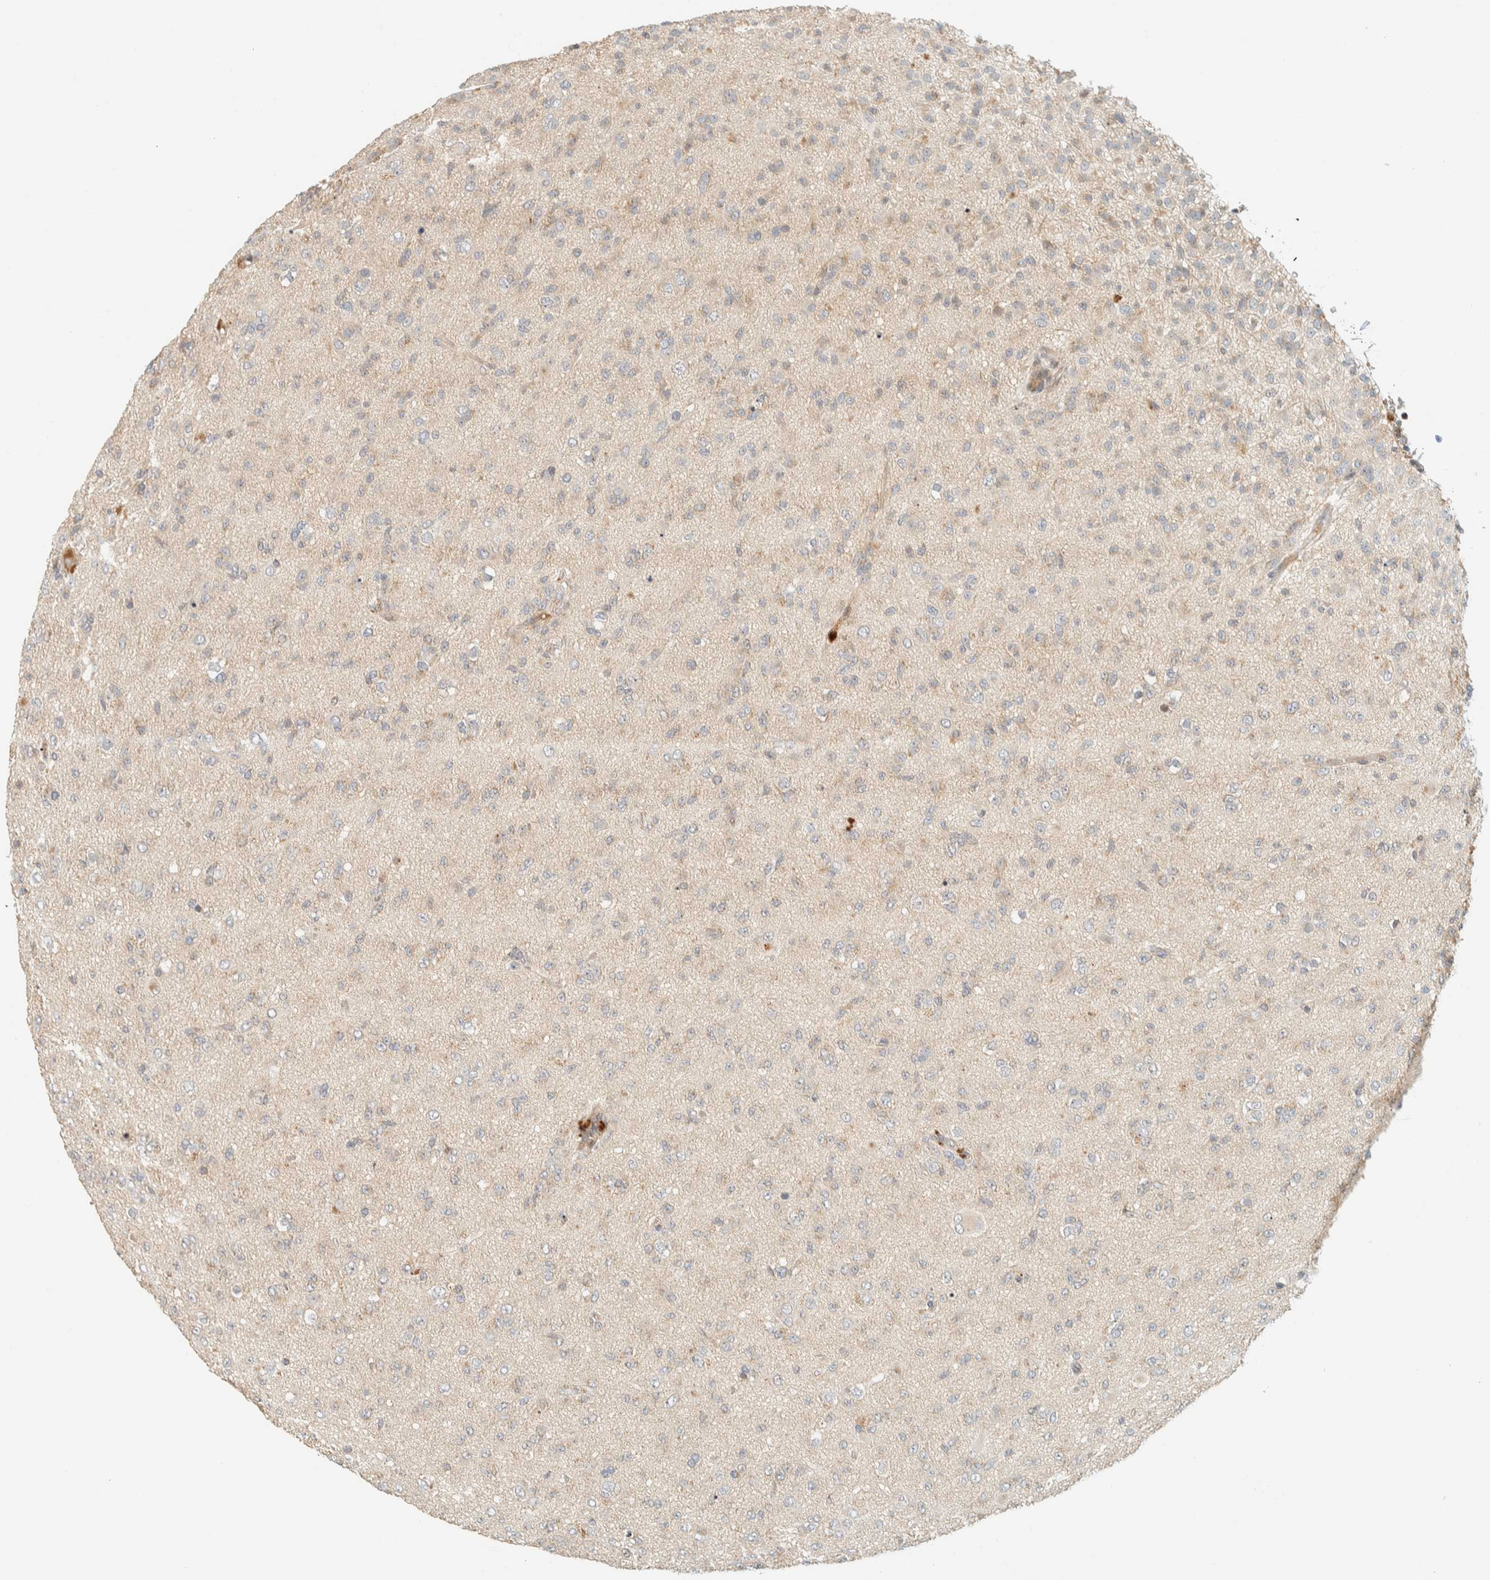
{"staining": {"intensity": "negative", "quantity": "none", "location": "none"}, "tissue": "glioma", "cell_type": "Tumor cells", "image_type": "cancer", "snomed": [{"axis": "morphology", "description": "Glioma, malignant, Low grade"}, {"axis": "topography", "description": "Brain"}], "caption": "A histopathology image of human glioma is negative for staining in tumor cells.", "gene": "CCDC171", "patient": {"sex": "male", "age": 65}}